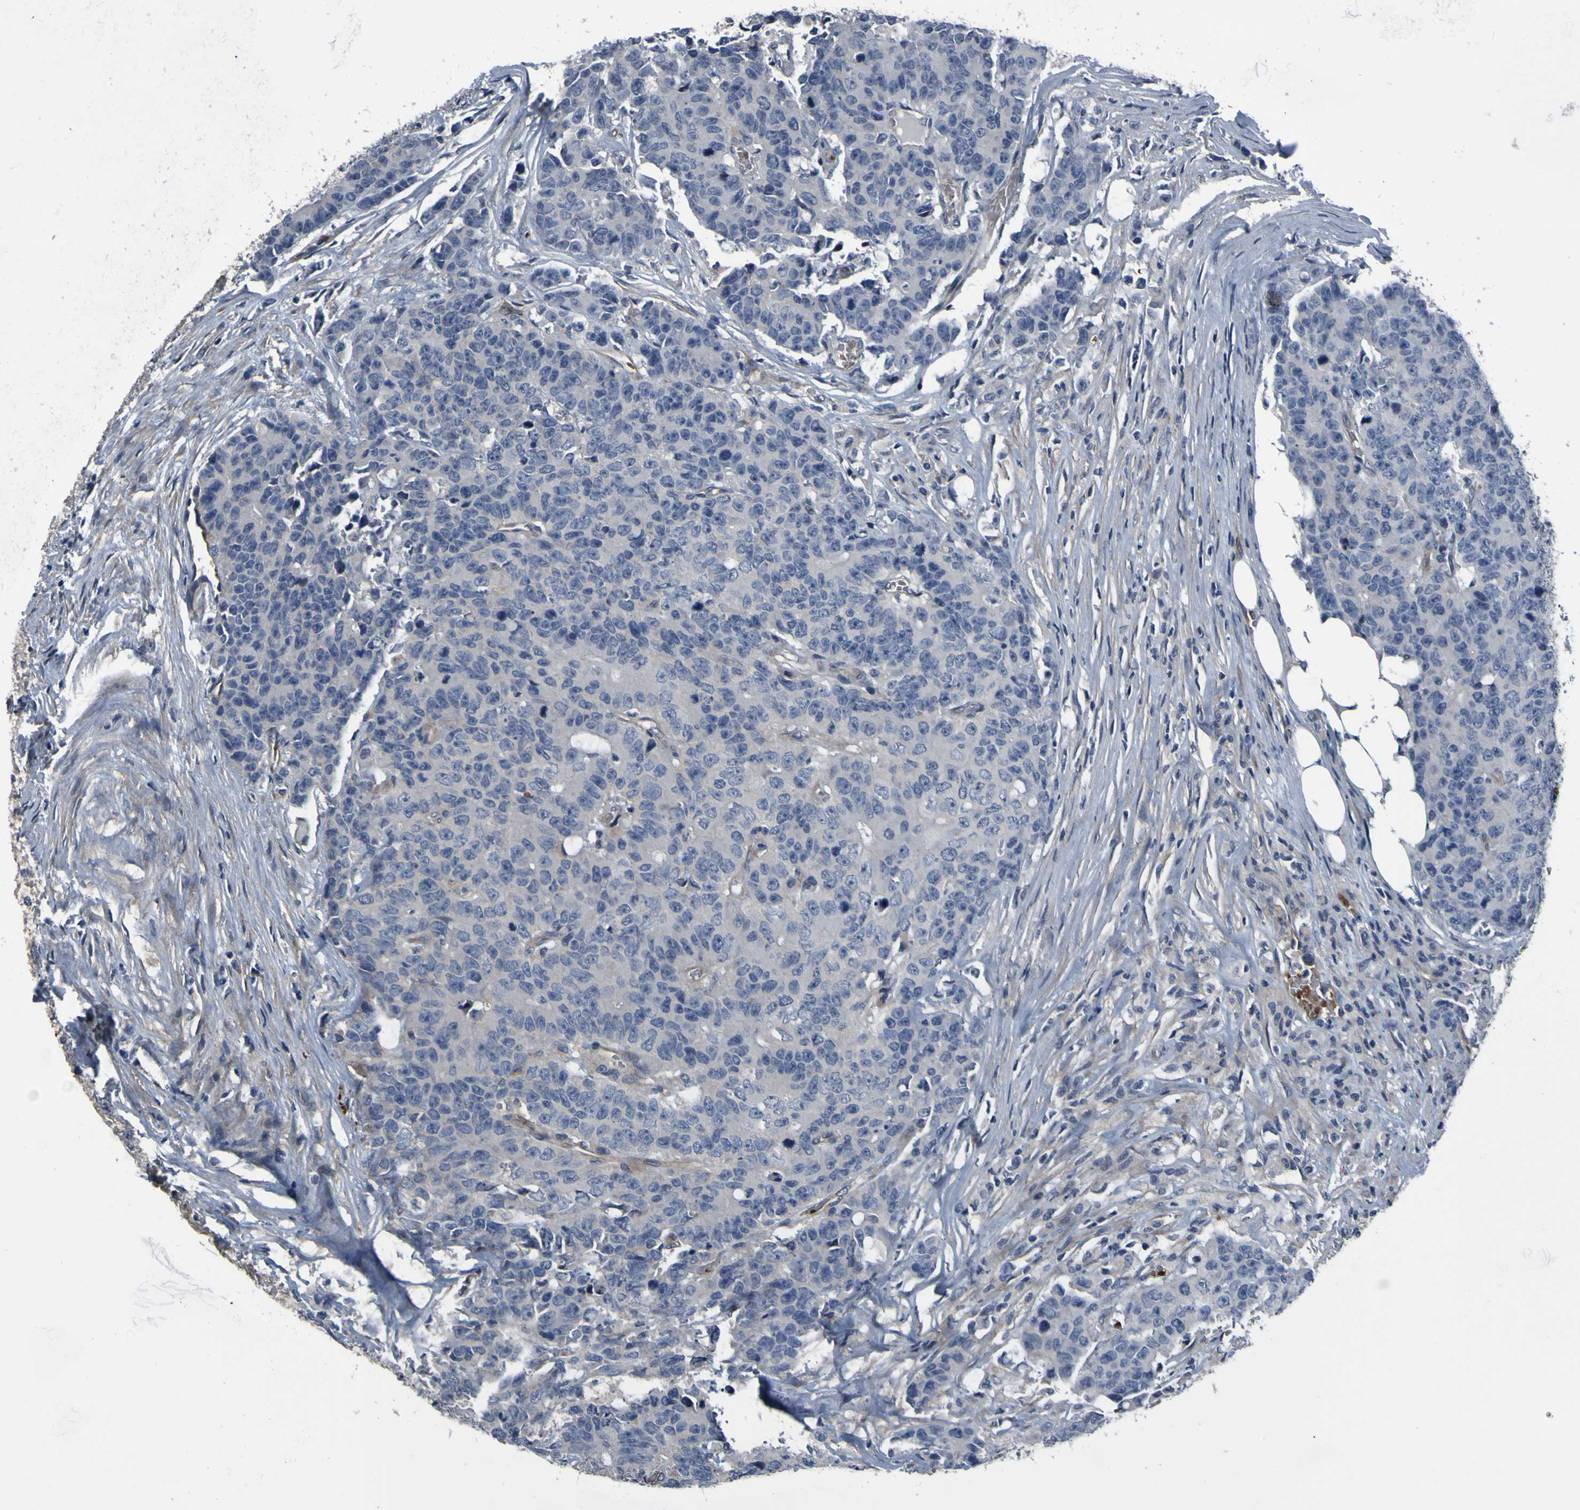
{"staining": {"intensity": "negative", "quantity": "none", "location": "none"}, "tissue": "colorectal cancer", "cell_type": "Tumor cells", "image_type": "cancer", "snomed": [{"axis": "morphology", "description": "Adenocarcinoma, NOS"}, {"axis": "topography", "description": "Colon"}], "caption": "The immunohistochemistry micrograph has no significant expression in tumor cells of colorectal adenocarcinoma tissue.", "gene": "GRAMD1A", "patient": {"sex": "female", "age": 86}}